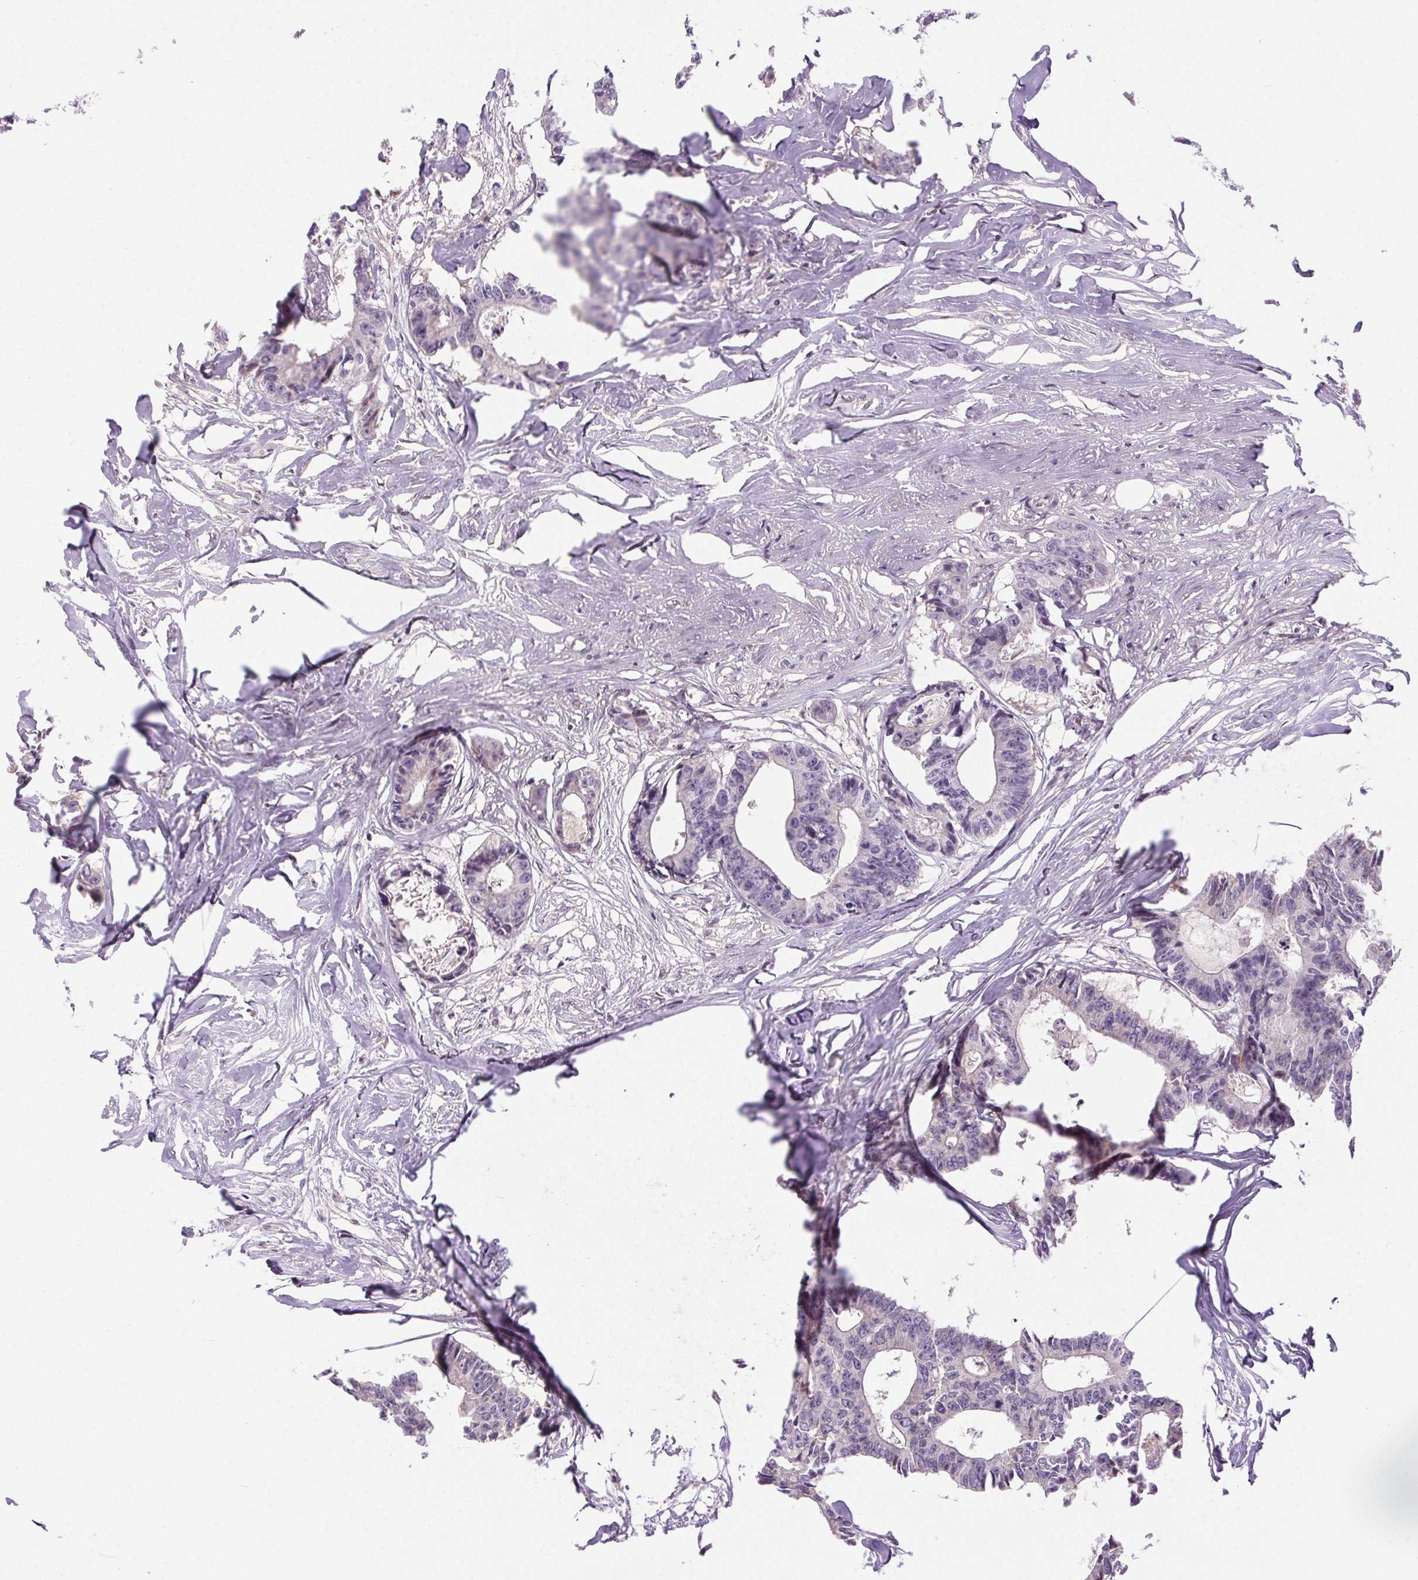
{"staining": {"intensity": "negative", "quantity": "none", "location": "none"}, "tissue": "colorectal cancer", "cell_type": "Tumor cells", "image_type": "cancer", "snomed": [{"axis": "morphology", "description": "Adenocarcinoma, NOS"}, {"axis": "topography", "description": "Rectum"}], "caption": "High magnification brightfield microscopy of colorectal cancer (adenocarcinoma) stained with DAB (brown) and counterstained with hematoxylin (blue): tumor cells show no significant expression. (DAB immunohistochemistry (IHC) with hematoxylin counter stain).", "gene": "SYT11", "patient": {"sex": "male", "age": 57}}